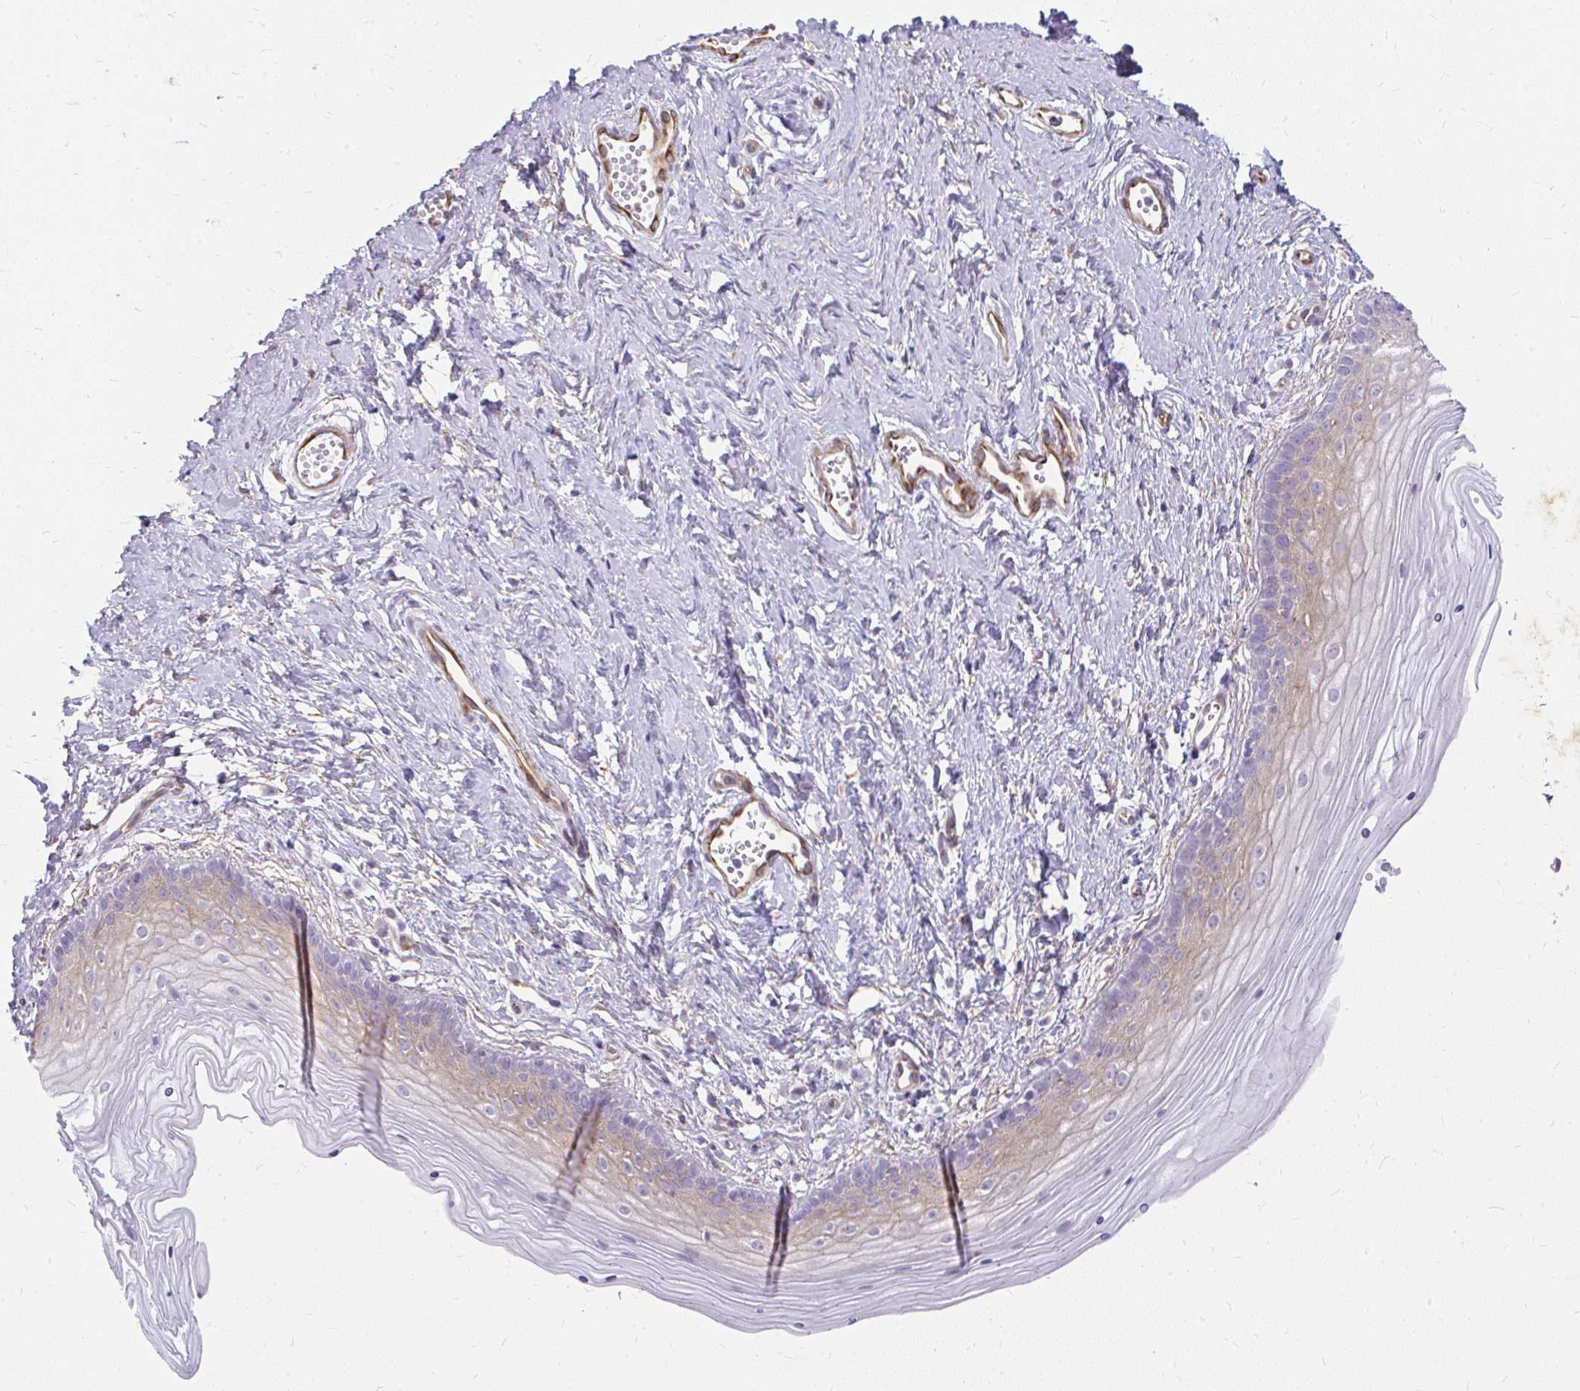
{"staining": {"intensity": "moderate", "quantity": "25%-75%", "location": "cytoplasmic/membranous"}, "tissue": "vagina", "cell_type": "Squamous epithelial cells", "image_type": "normal", "snomed": [{"axis": "morphology", "description": "Normal tissue, NOS"}, {"axis": "topography", "description": "Vagina"}], "caption": "IHC staining of benign vagina, which displays medium levels of moderate cytoplasmic/membranous expression in about 25%-75% of squamous epithelial cells indicating moderate cytoplasmic/membranous protein expression. The staining was performed using DAB (brown) for protein detection and nuclei were counterstained in hematoxylin (blue).", "gene": "FAM83C", "patient": {"sex": "female", "age": 38}}